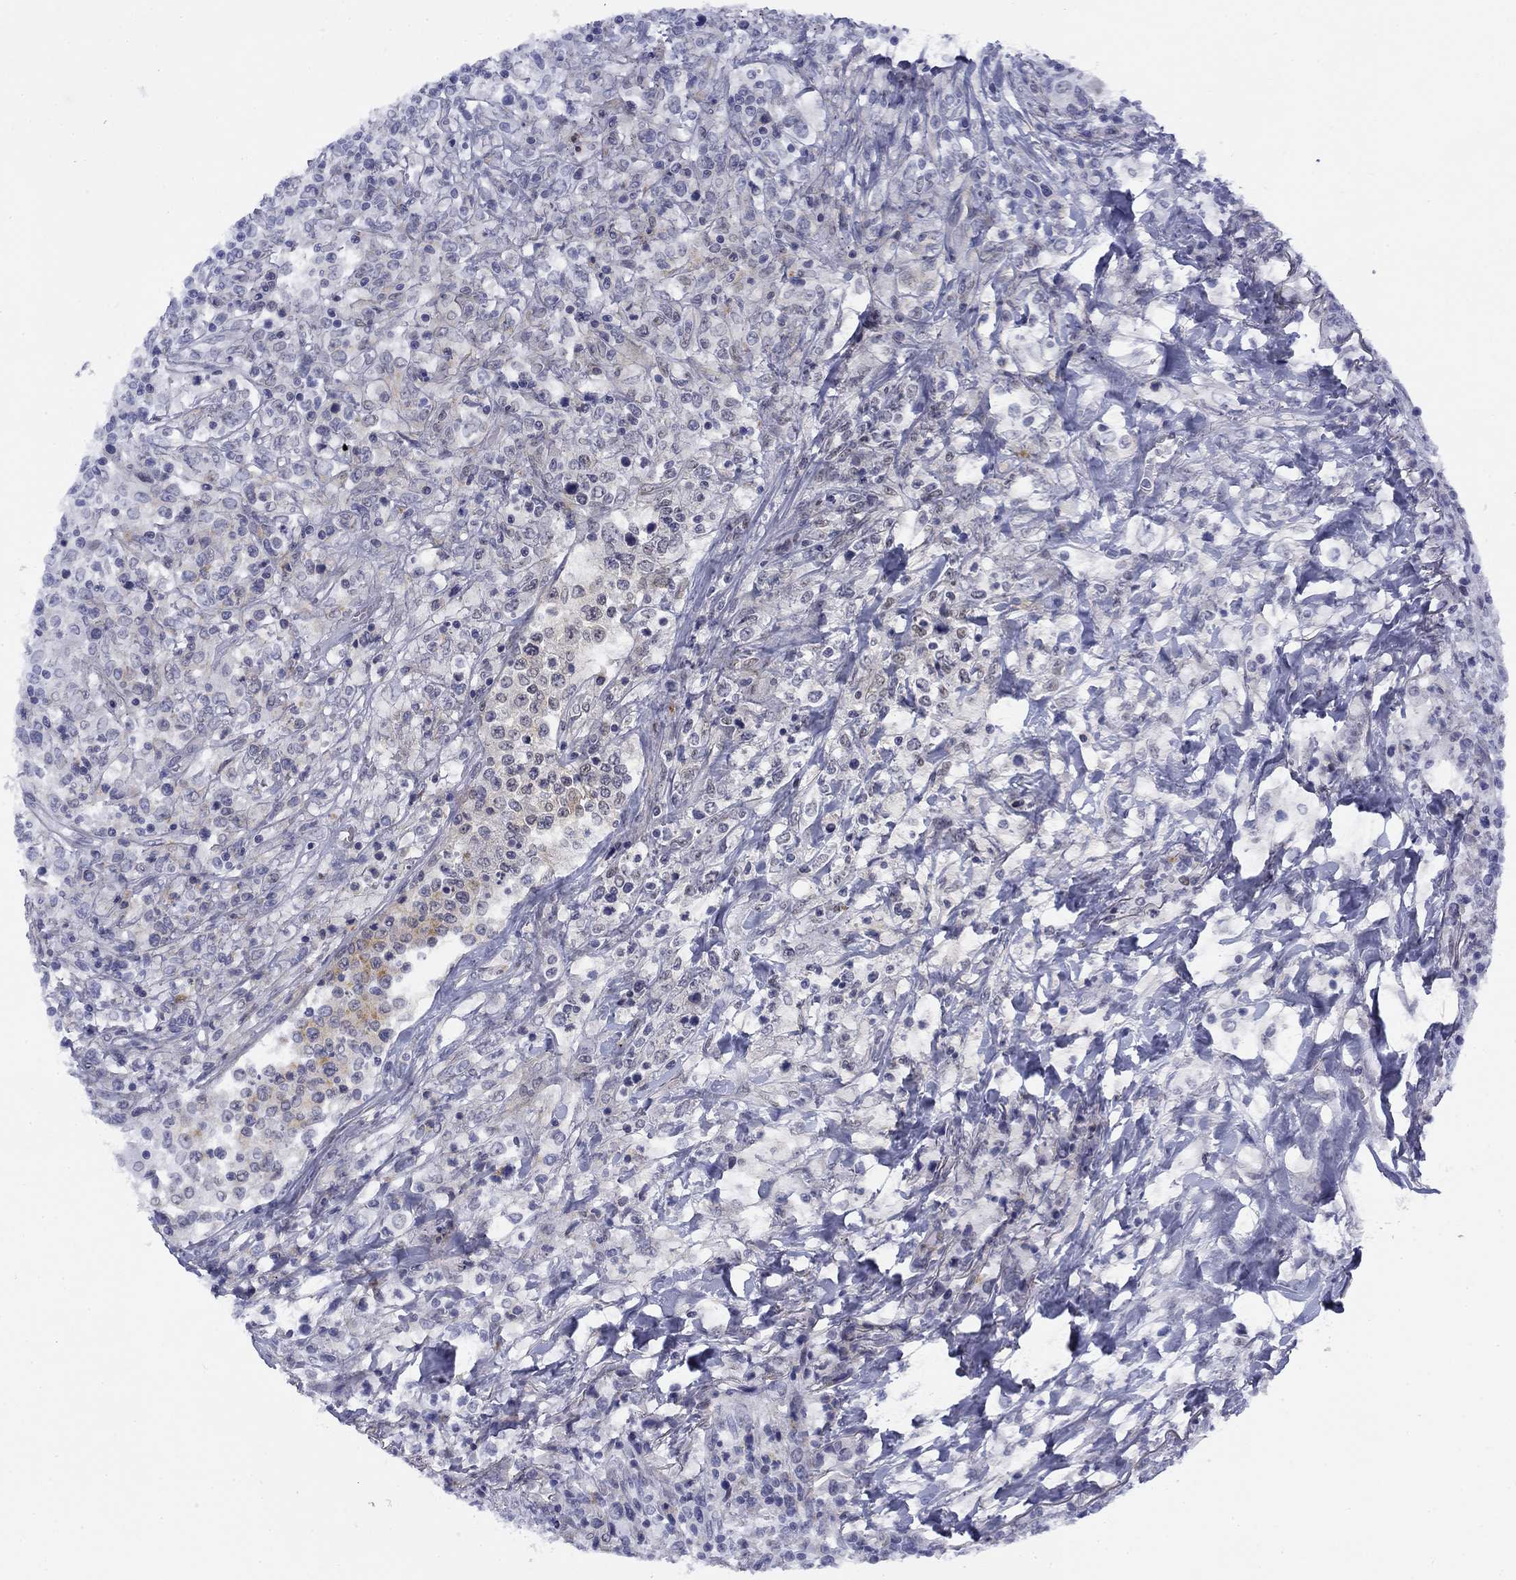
{"staining": {"intensity": "negative", "quantity": "none", "location": "none"}, "tissue": "lymphoma", "cell_type": "Tumor cells", "image_type": "cancer", "snomed": [{"axis": "morphology", "description": "Malignant lymphoma, non-Hodgkin's type, High grade"}, {"axis": "topography", "description": "Lung"}], "caption": "Image shows no significant protein positivity in tumor cells of malignant lymphoma, non-Hodgkin's type (high-grade).", "gene": "TIGD4", "patient": {"sex": "male", "age": 79}}